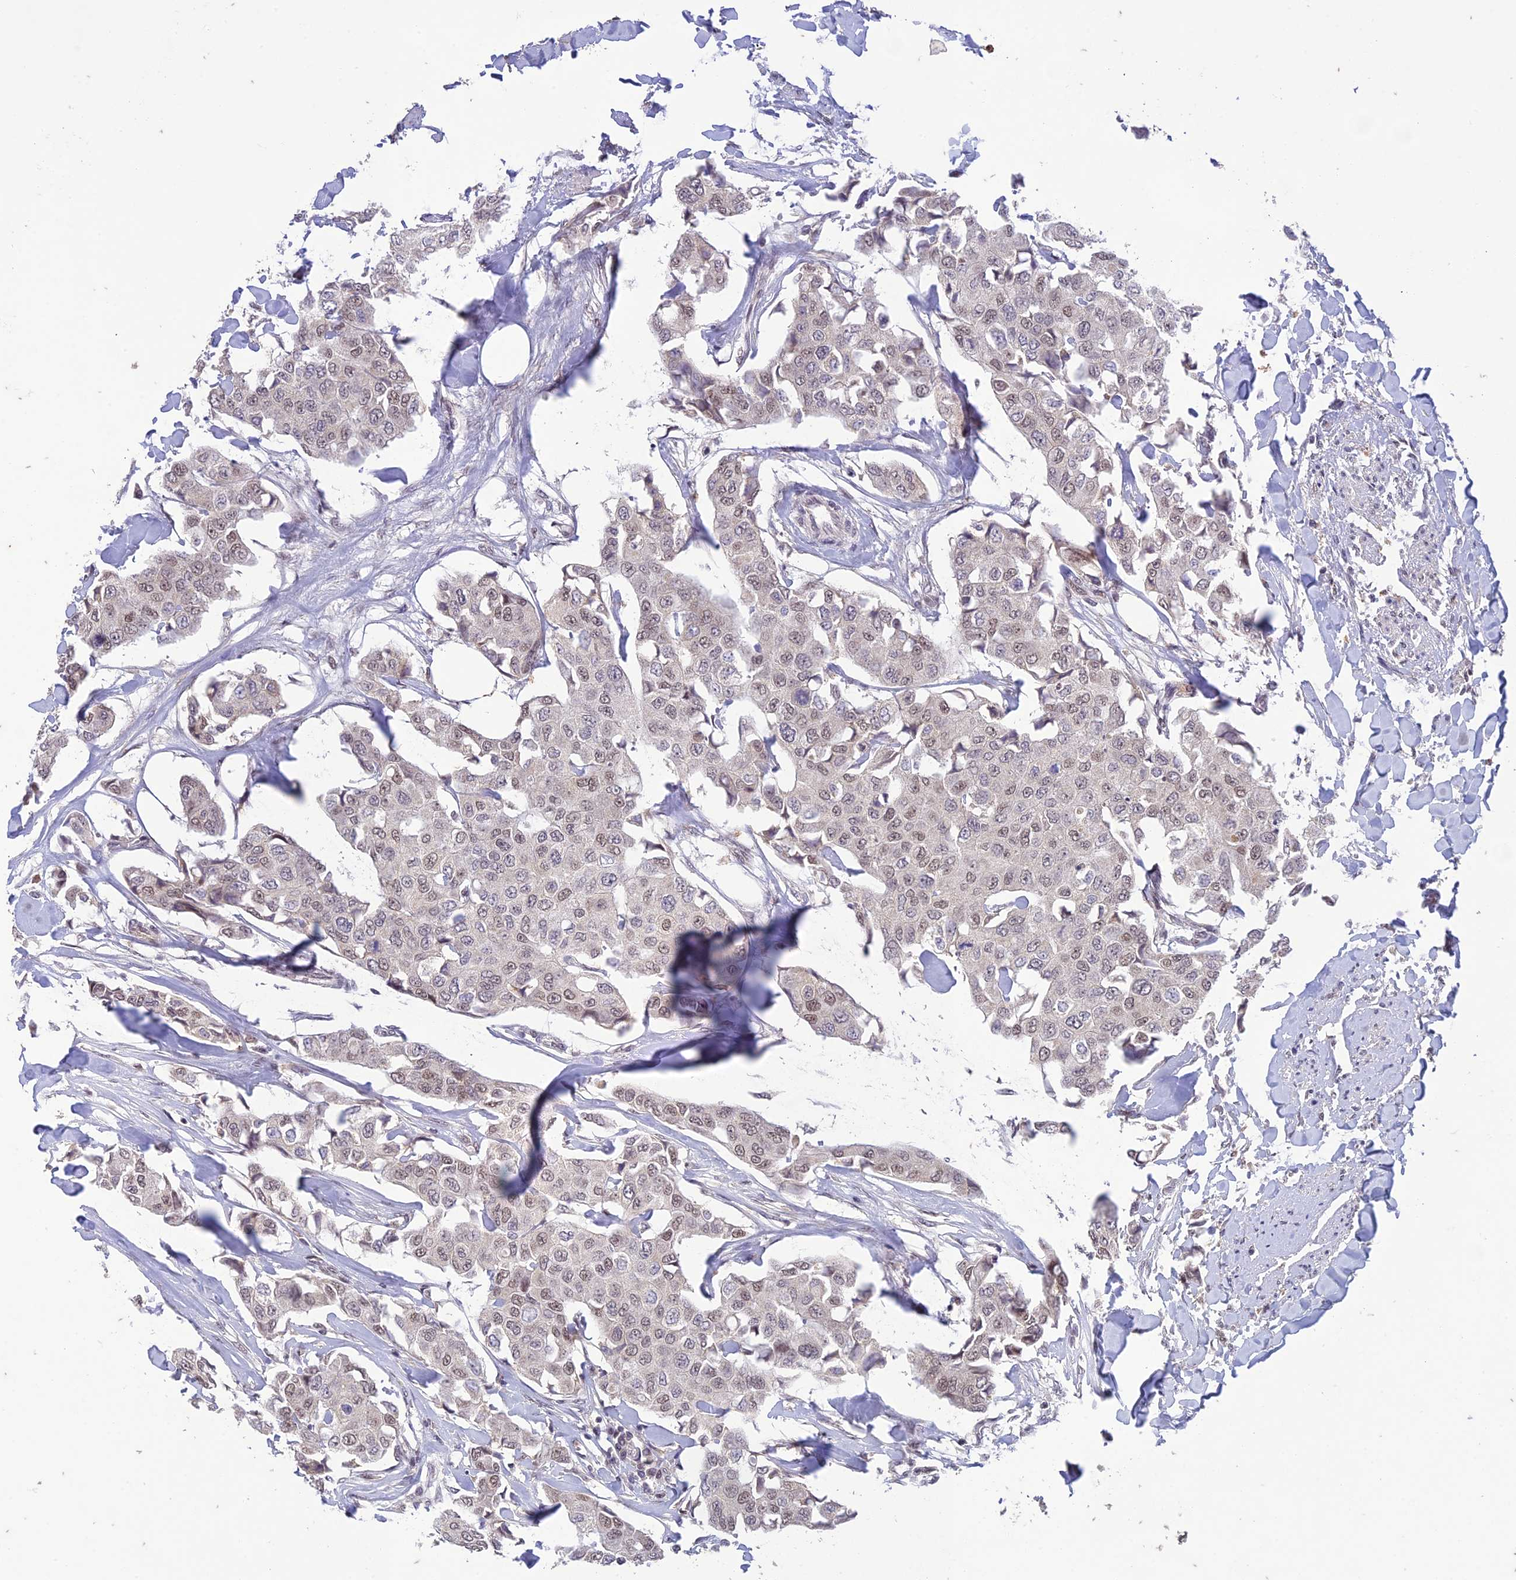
{"staining": {"intensity": "weak", "quantity": "25%-75%", "location": "nuclear"}, "tissue": "breast cancer", "cell_type": "Tumor cells", "image_type": "cancer", "snomed": [{"axis": "morphology", "description": "Duct carcinoma"}, {"axis": "topography", "description": "Breast"}], "caption": "A photomicrograph showing weak nuclear staining in approximately 25%-75% of tumor cells in breast cancer (infiltrating ductal carcinoma), as visualized by brown immunohistochemical staining.", "gene": "POP4", "patient": {"sex": "female", "age": 80}}